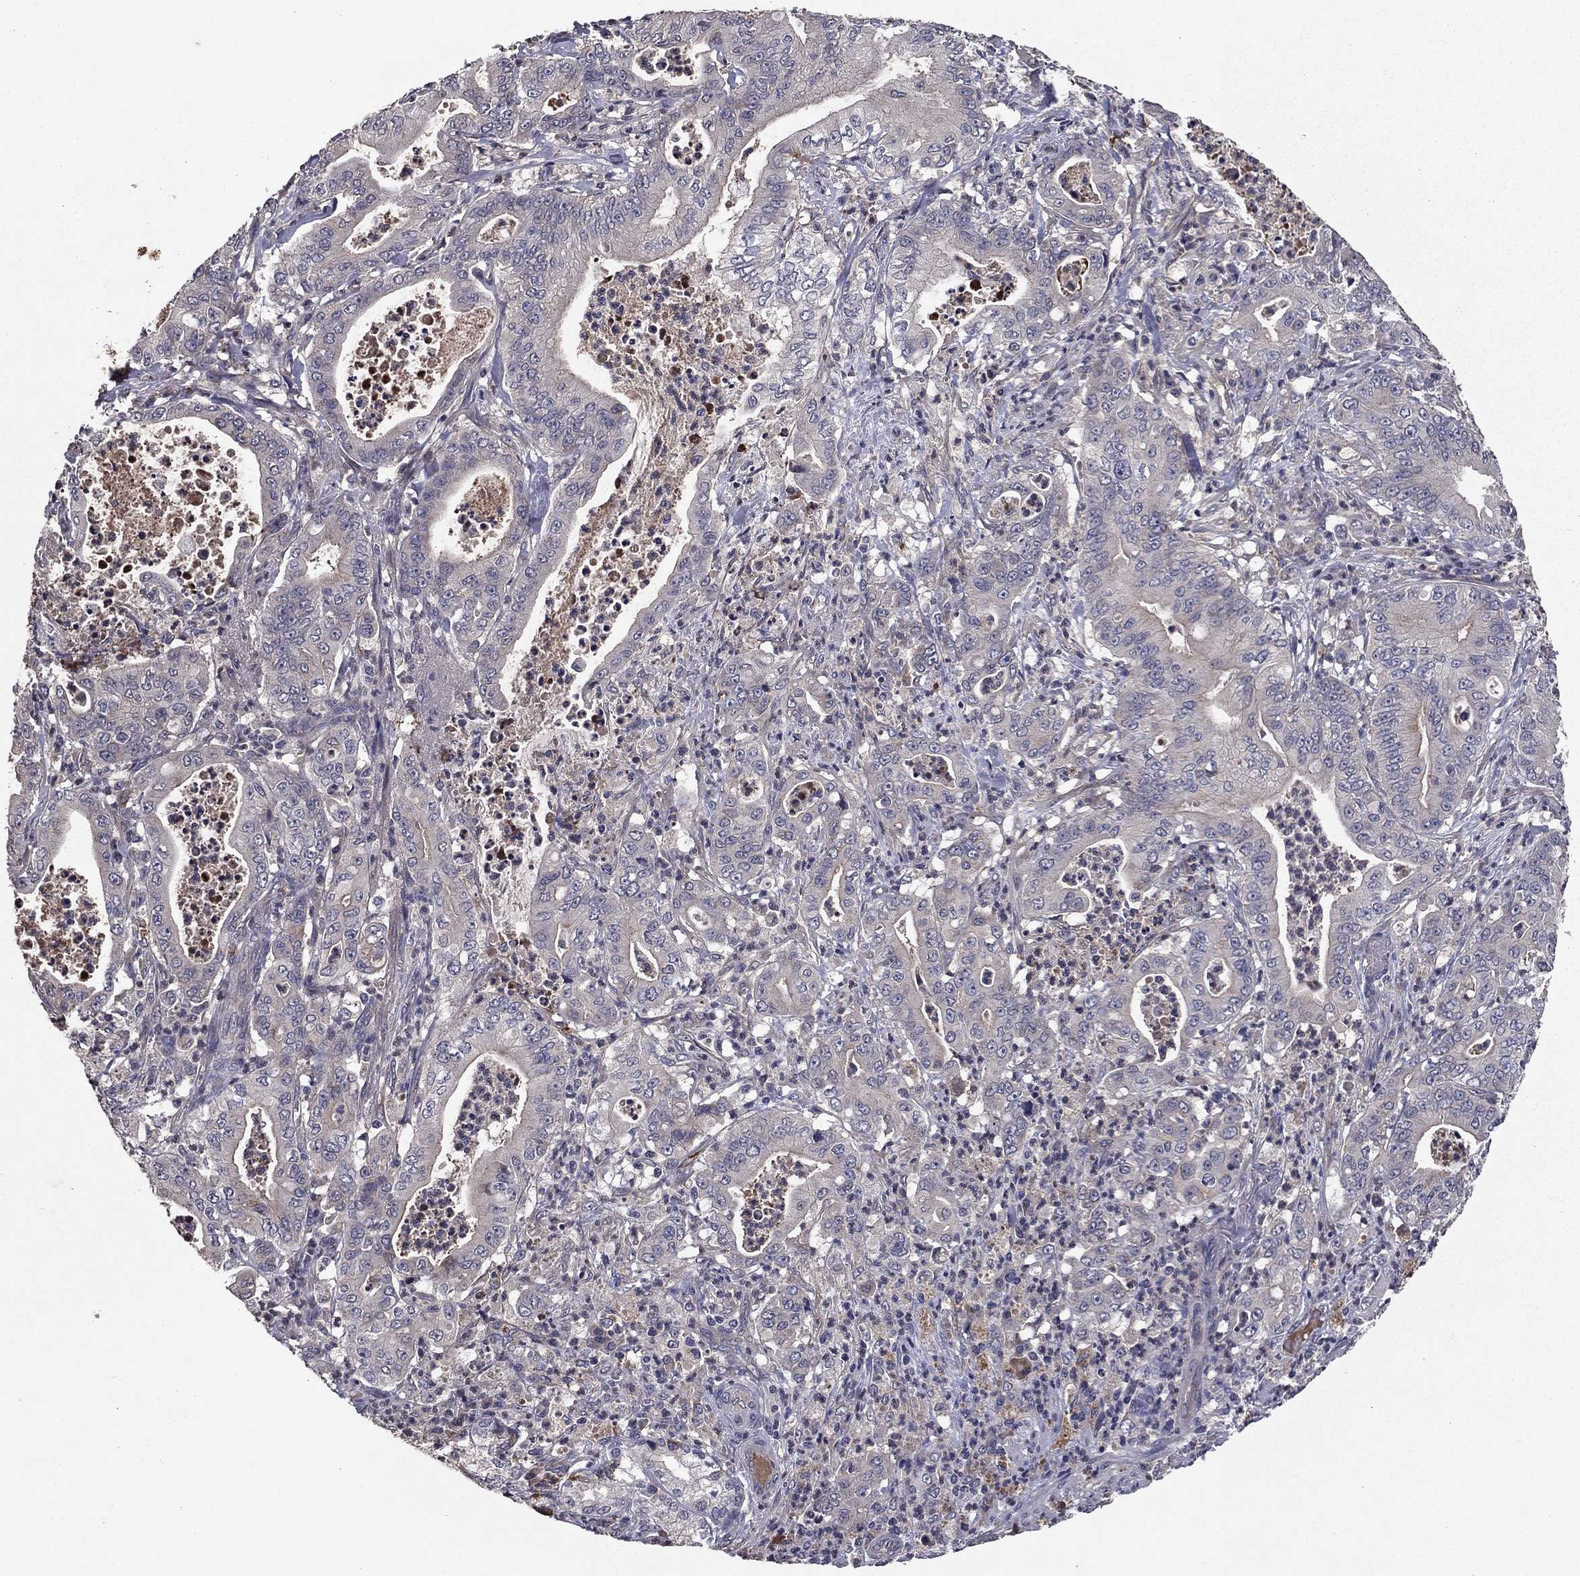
{"staining": {"intensity": "negative", "quantity": "none", "location": "none"}, "tissue": "pancreatic cancer", "cell_type": "Tumor cells", "image_type": "cancer", "snomed": [{"axis": "morphology", "description": "Adenocarcinoma, NOS"}, {"axis": "topography", "description": "Pancreas"}], "caption": "High power microscopy micrograph of an immunohistochemistry (IHC) photomicrograph of pancreatic cancer, revealing no significant expression in tumor cells.", "gene": "PROS1", "patient": {"sex": "male", "age": 71}}